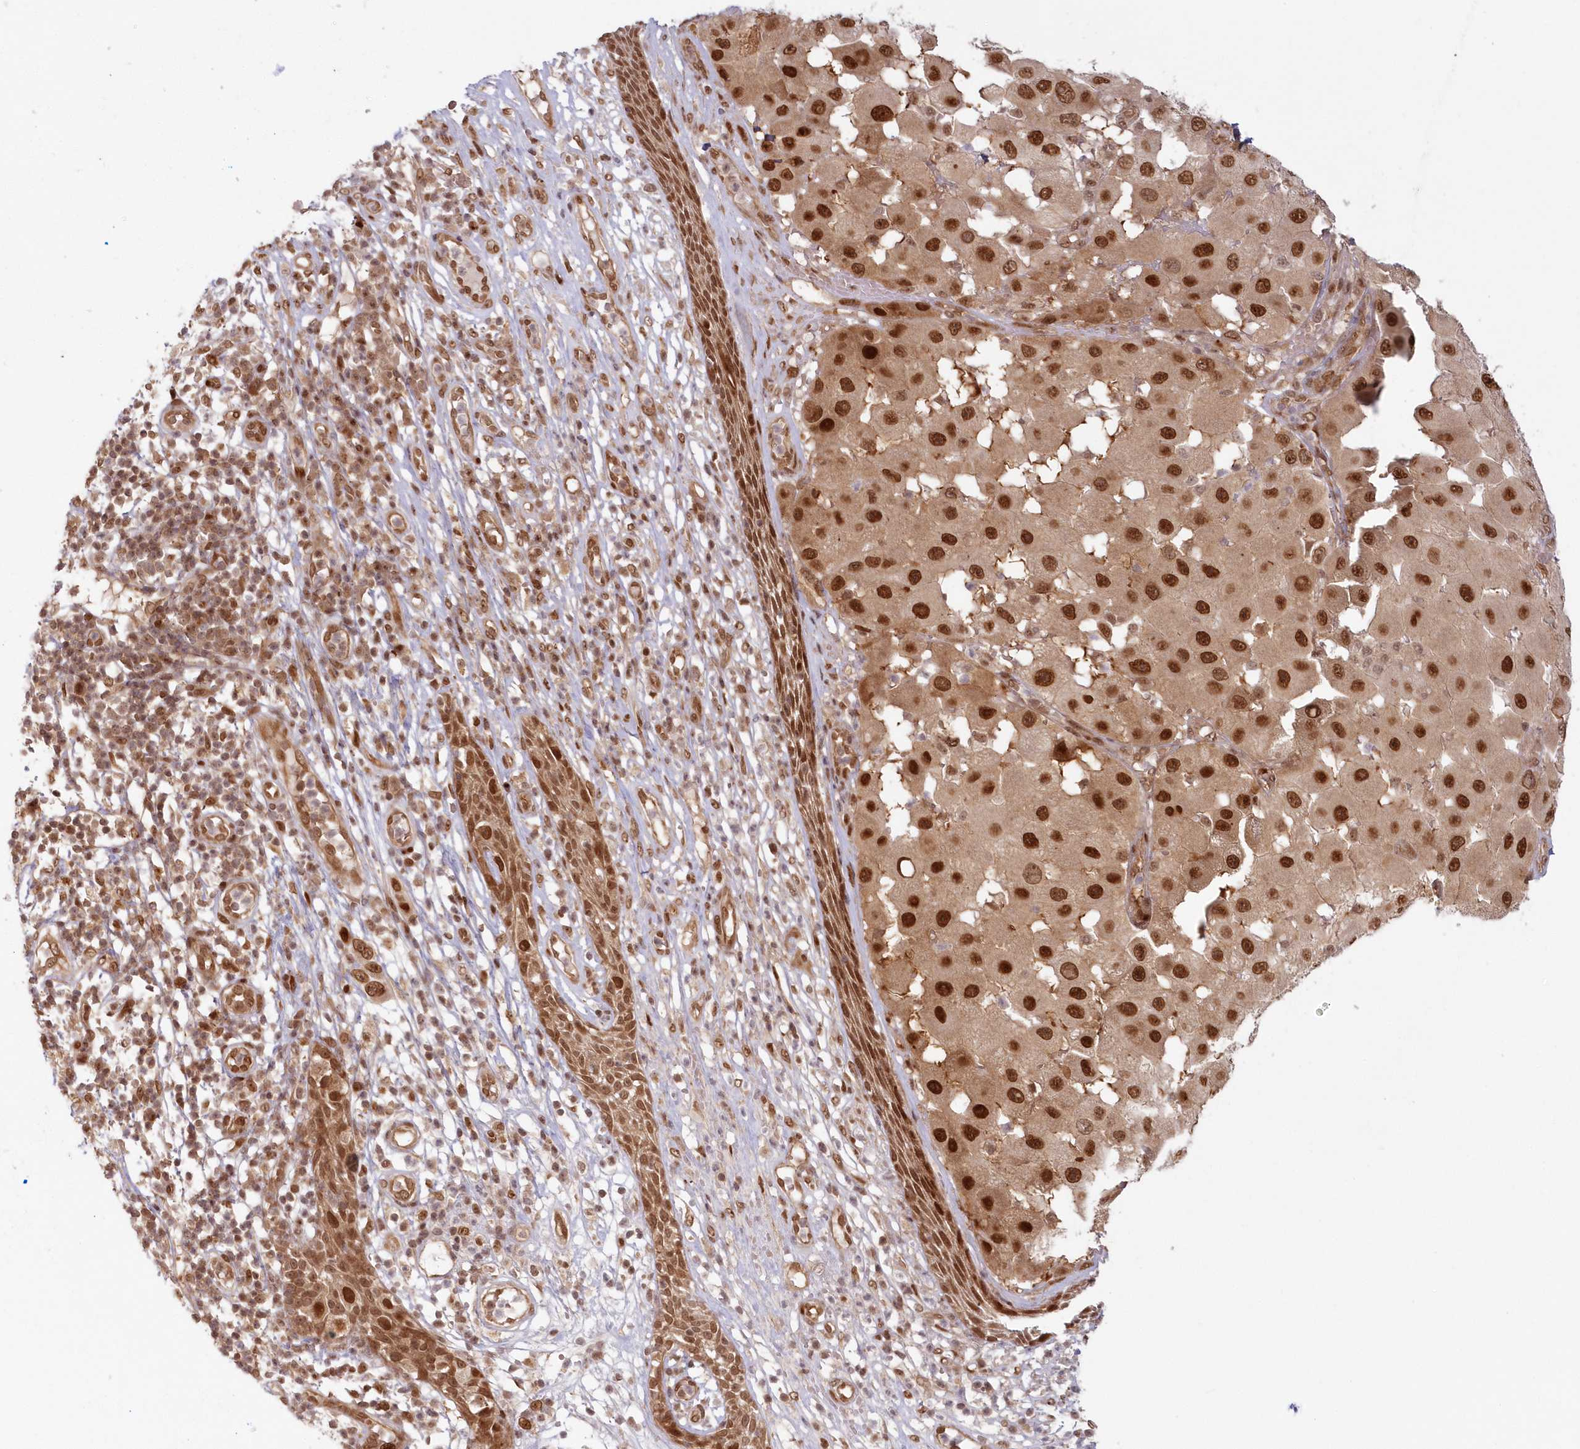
{"staining": {"intensity": "strong", "quantity": ">75%", "location": "cytoplasmic/membranous,nuclear"}, "tissue": "melanoma", "cell_type": "Tumor cells", "image_type": "cancer", "snomed": [{"axis": "morphology", "description": "Malignant melanoma, NOS"}, {"axis": "topography", "description": "Skin"}], "caption": "Protein staining by immunohistochemistry (IHC) demonstrates strong cytoplasmic/membranous and nuclear staining in about >75% of tumor cells in melanoma.", "gene": "TOGARAM2", "patient": {"sex": "female", "age": 81}}